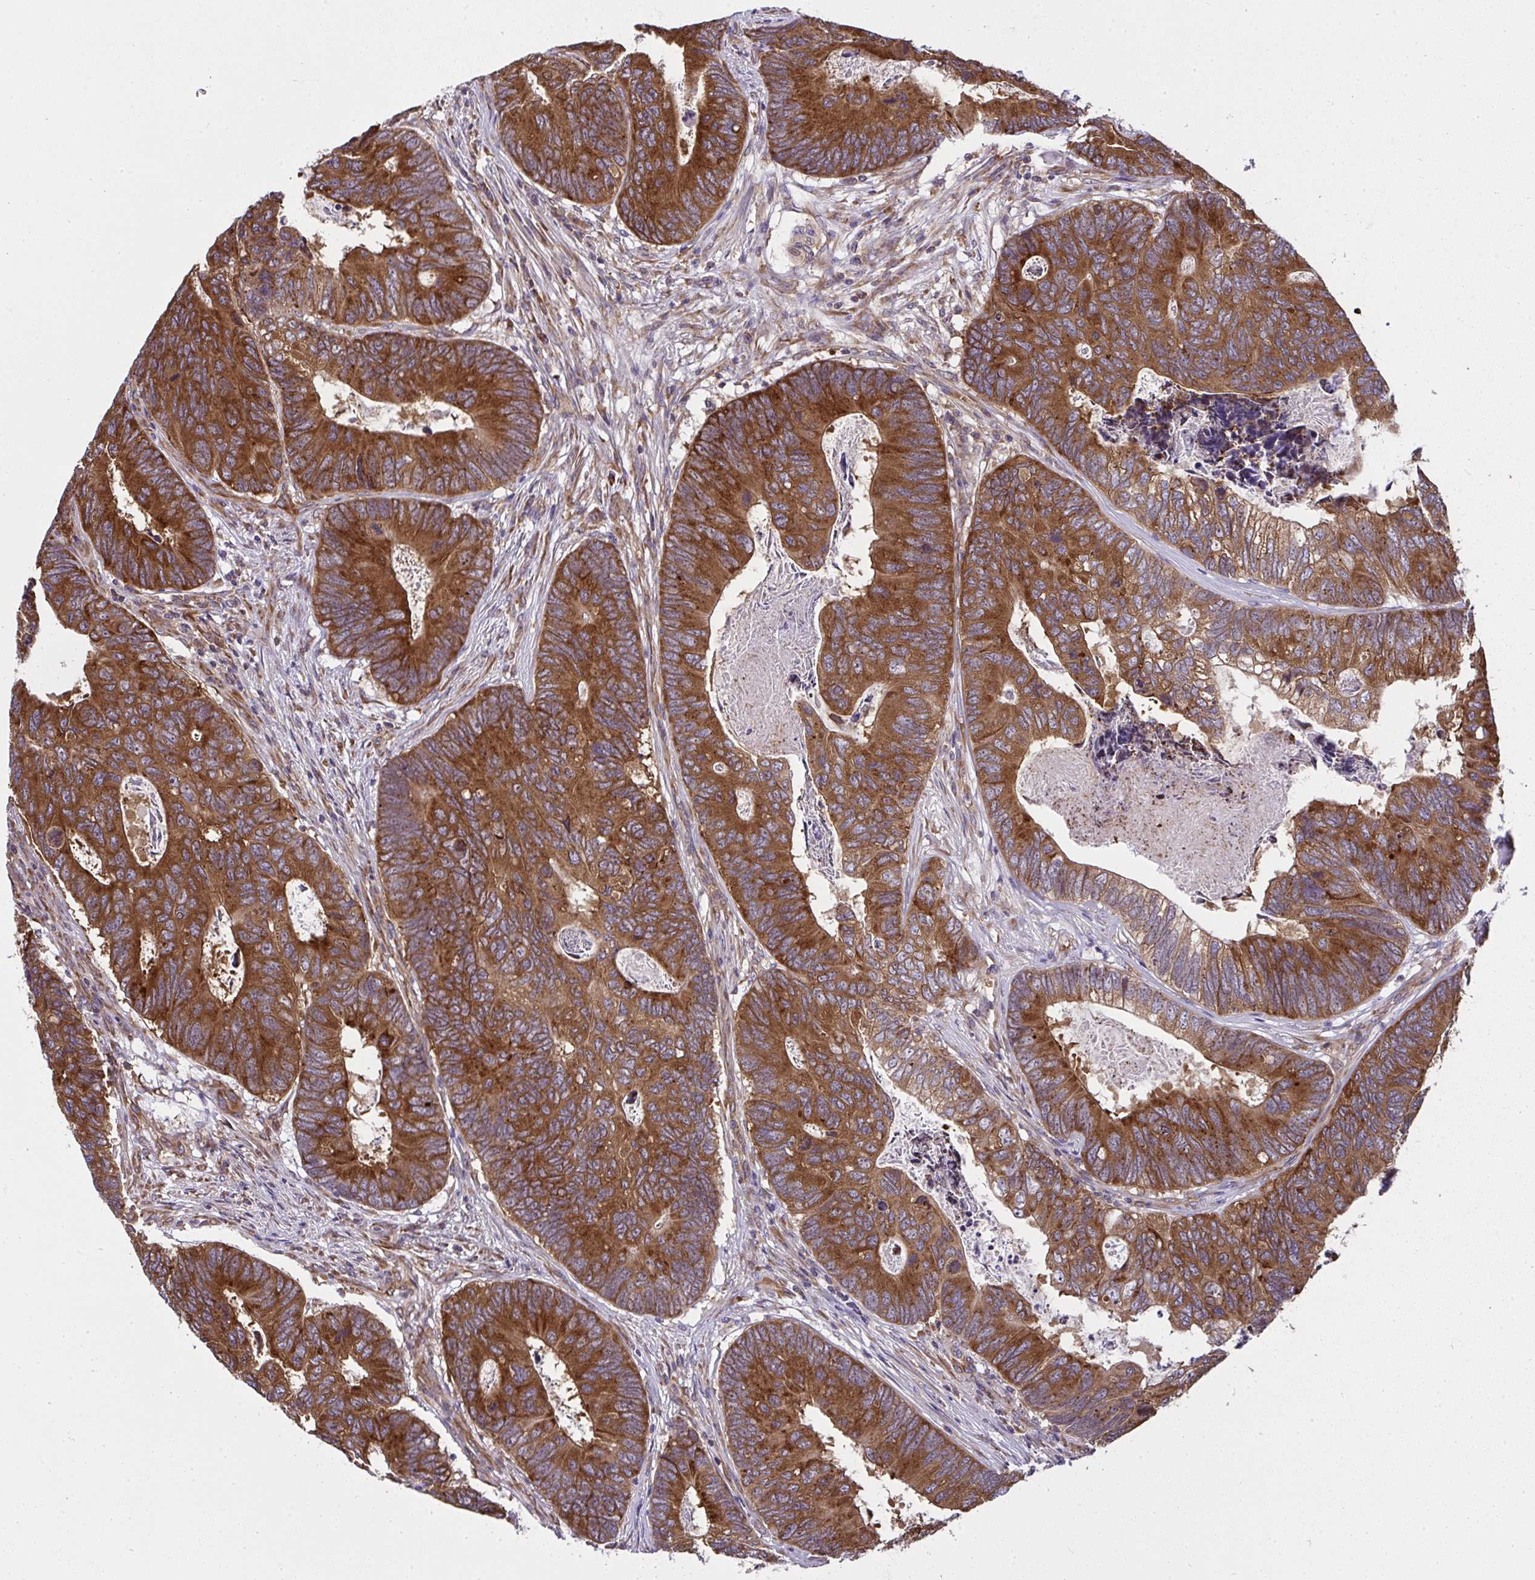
{"staining": {"intensity": "strong", "quantity": ">75%", "location": "cytoplasmic/membranous"}, "tissue": "colorectal cancer", "cell_type": "Tumor cells", "image_type": "cancer", "snomed": [{"axis": "morphology", "description": "Adenocarcinoma, NOS"}, {"axis": "topography", "description": "Colon"}], "caption": "The micrograph demonstrates immunohistochemical staining of colorectal cancer (adenocarcinoma). There is strong cytoplasmic/membranous staining is seen in about >75% of tumor cells.", "gene": "RPS7", "patient": {"sex": "female", "age": 67}}